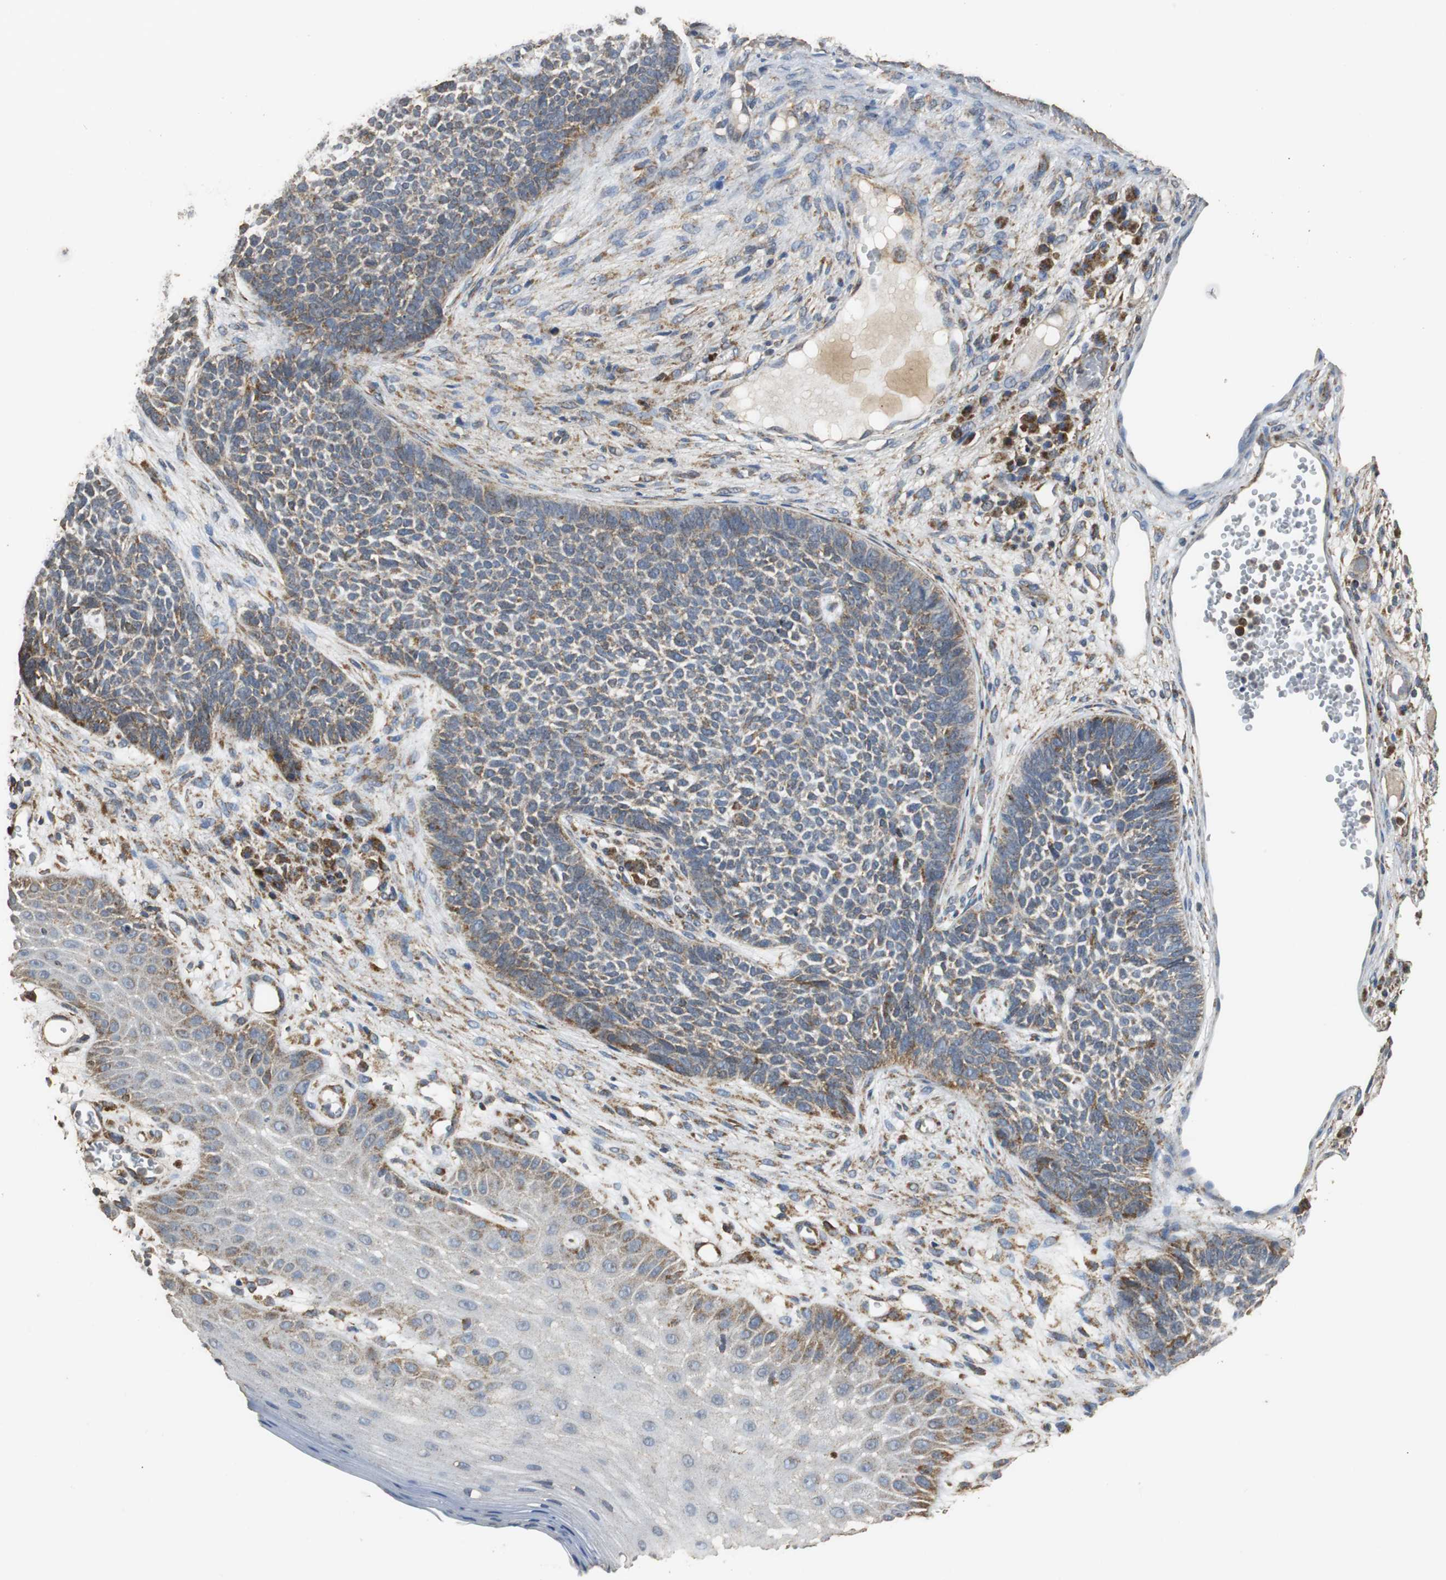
{"staining": {"intensity": "weak", "quantity": "<25%", "location": "cytoplasmic/membranous"}, "tissue": "skin cancer", "cell_type": "Tumor cells", "image_type": "cancer", "snomed": [{"axis": "morphology", "description": "Basal cell carcinoma"}, {"axis": "topography", "description": "Skin"}], "caption": "Human basal cell carcinoma (skin) stained for a protein using immunohistochemistry (IHC) displays no expression in tumor cells.", "gene": "NNT", "patient": {"sex": "female", "age": 84}}